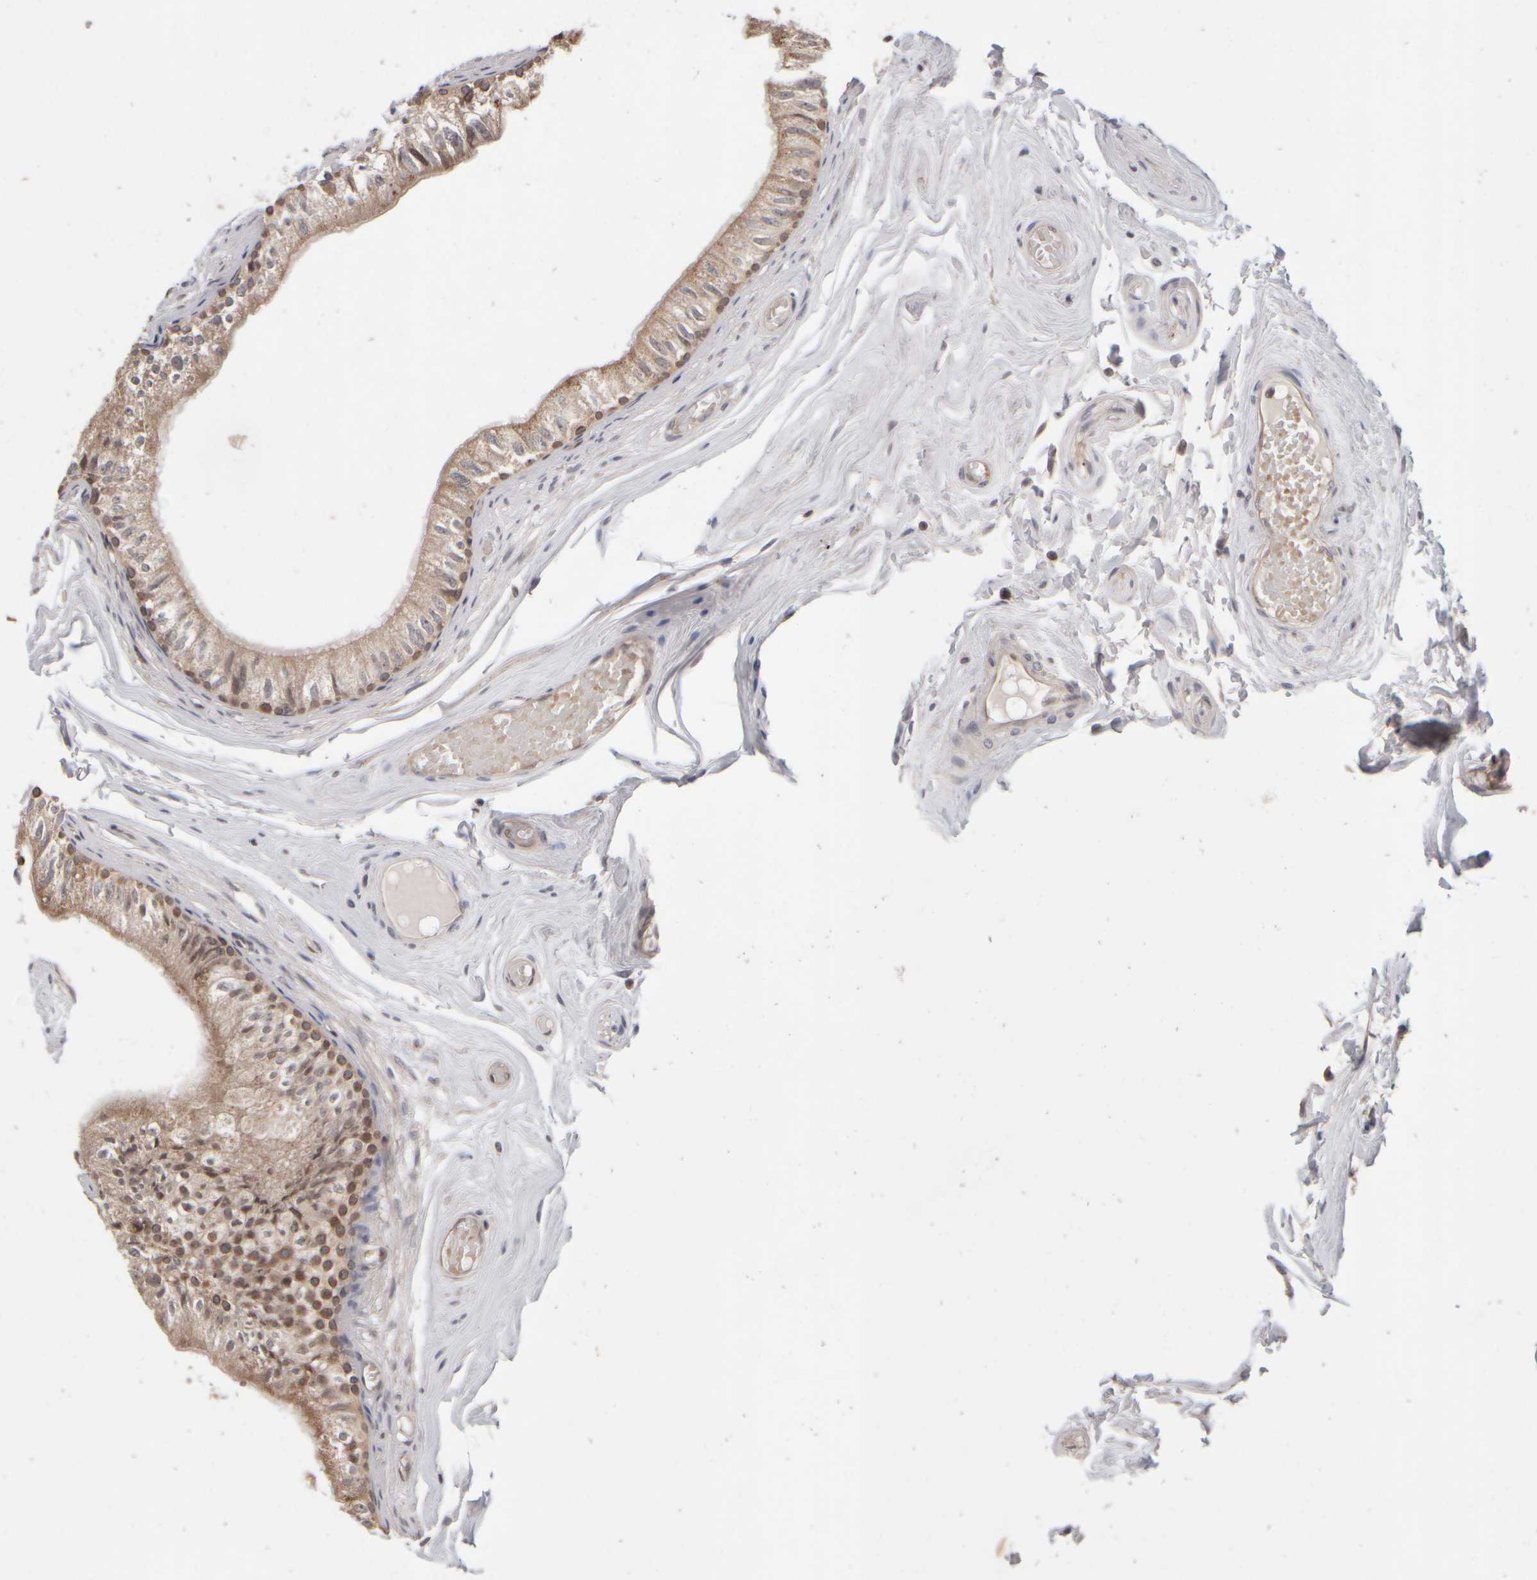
{"staining": {"intensity": "moderate", "quantity": ">75%", "location": "cytoplasmic/membranous"}, "tissue": "epididymis", "cell_type": "Glandular cells", "image_type": "normal", "snomed": [{"axis": "morphology", "description": "Normal tissue, NOS"}, {"axis": "topography", "description": "Epididymis"}], "caption": "Protein expression analysis of unremarkable human epididymis reveals moderate cytoplasmic/membranous expression in about >75% of glandular cells. (Brightfield microscopy of DAB IHC at high magnification).", "gene": "ABHD11", "patient": {"sex": "male", "age": 79}}